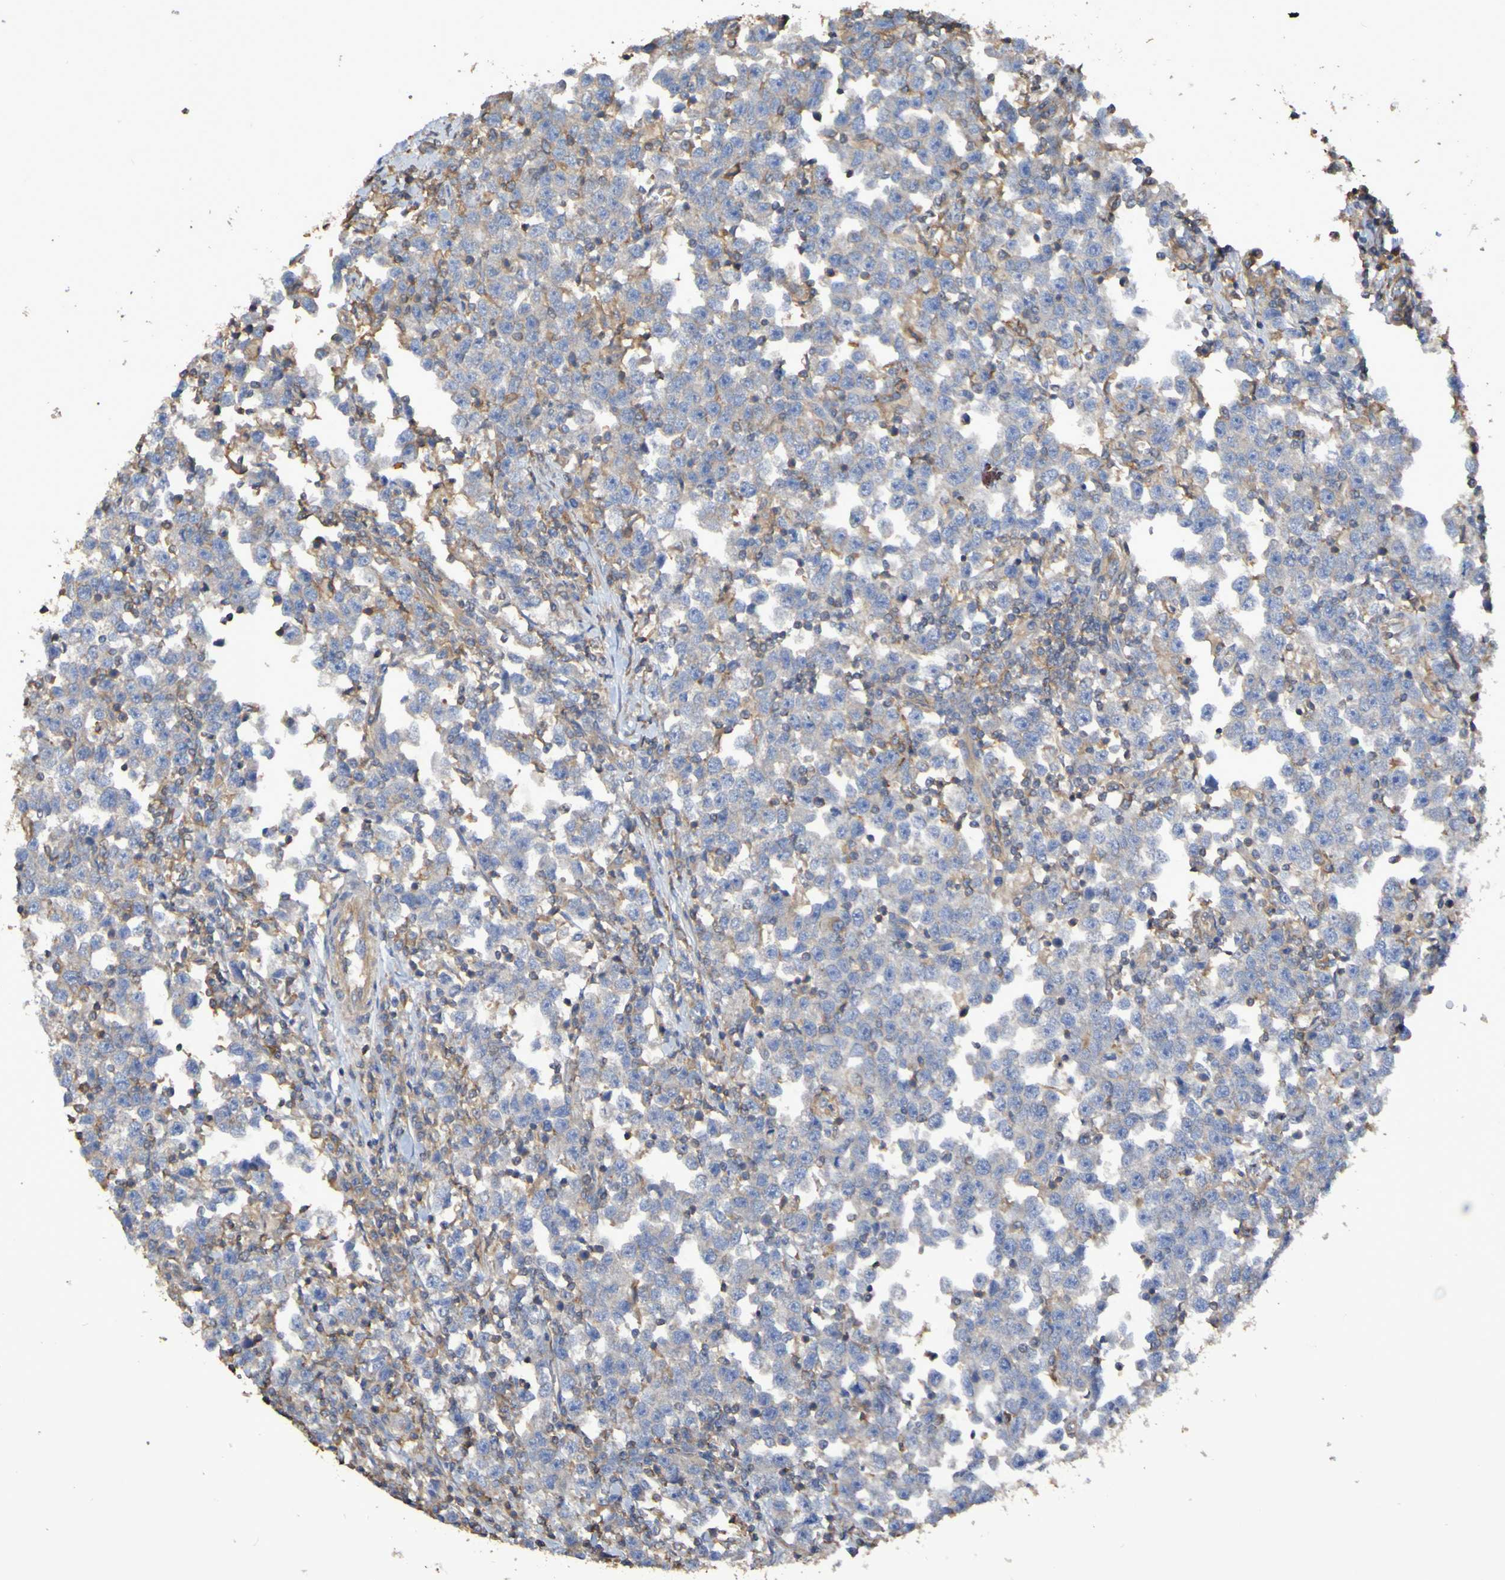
{"staining": {"intensity": "negative", "quantity": "none", "location": "none"}, "tissue": "testis cancer", "cell_type": "Tumor cells", "image_type": "cancer", "snomed": [{"axis": "morphology", "description": "Seminoma, NOS"}, {"axis": "topography", "description": "Testis"}], "caption": "An immunohistochemistry photomicrograph of testis cancer is shown. There is no staining in tumor cells of testis cancer. Nuclei are stained in blue.", "gene": "SYNJ1", "patient": {"sex": "male", "age": 43}}